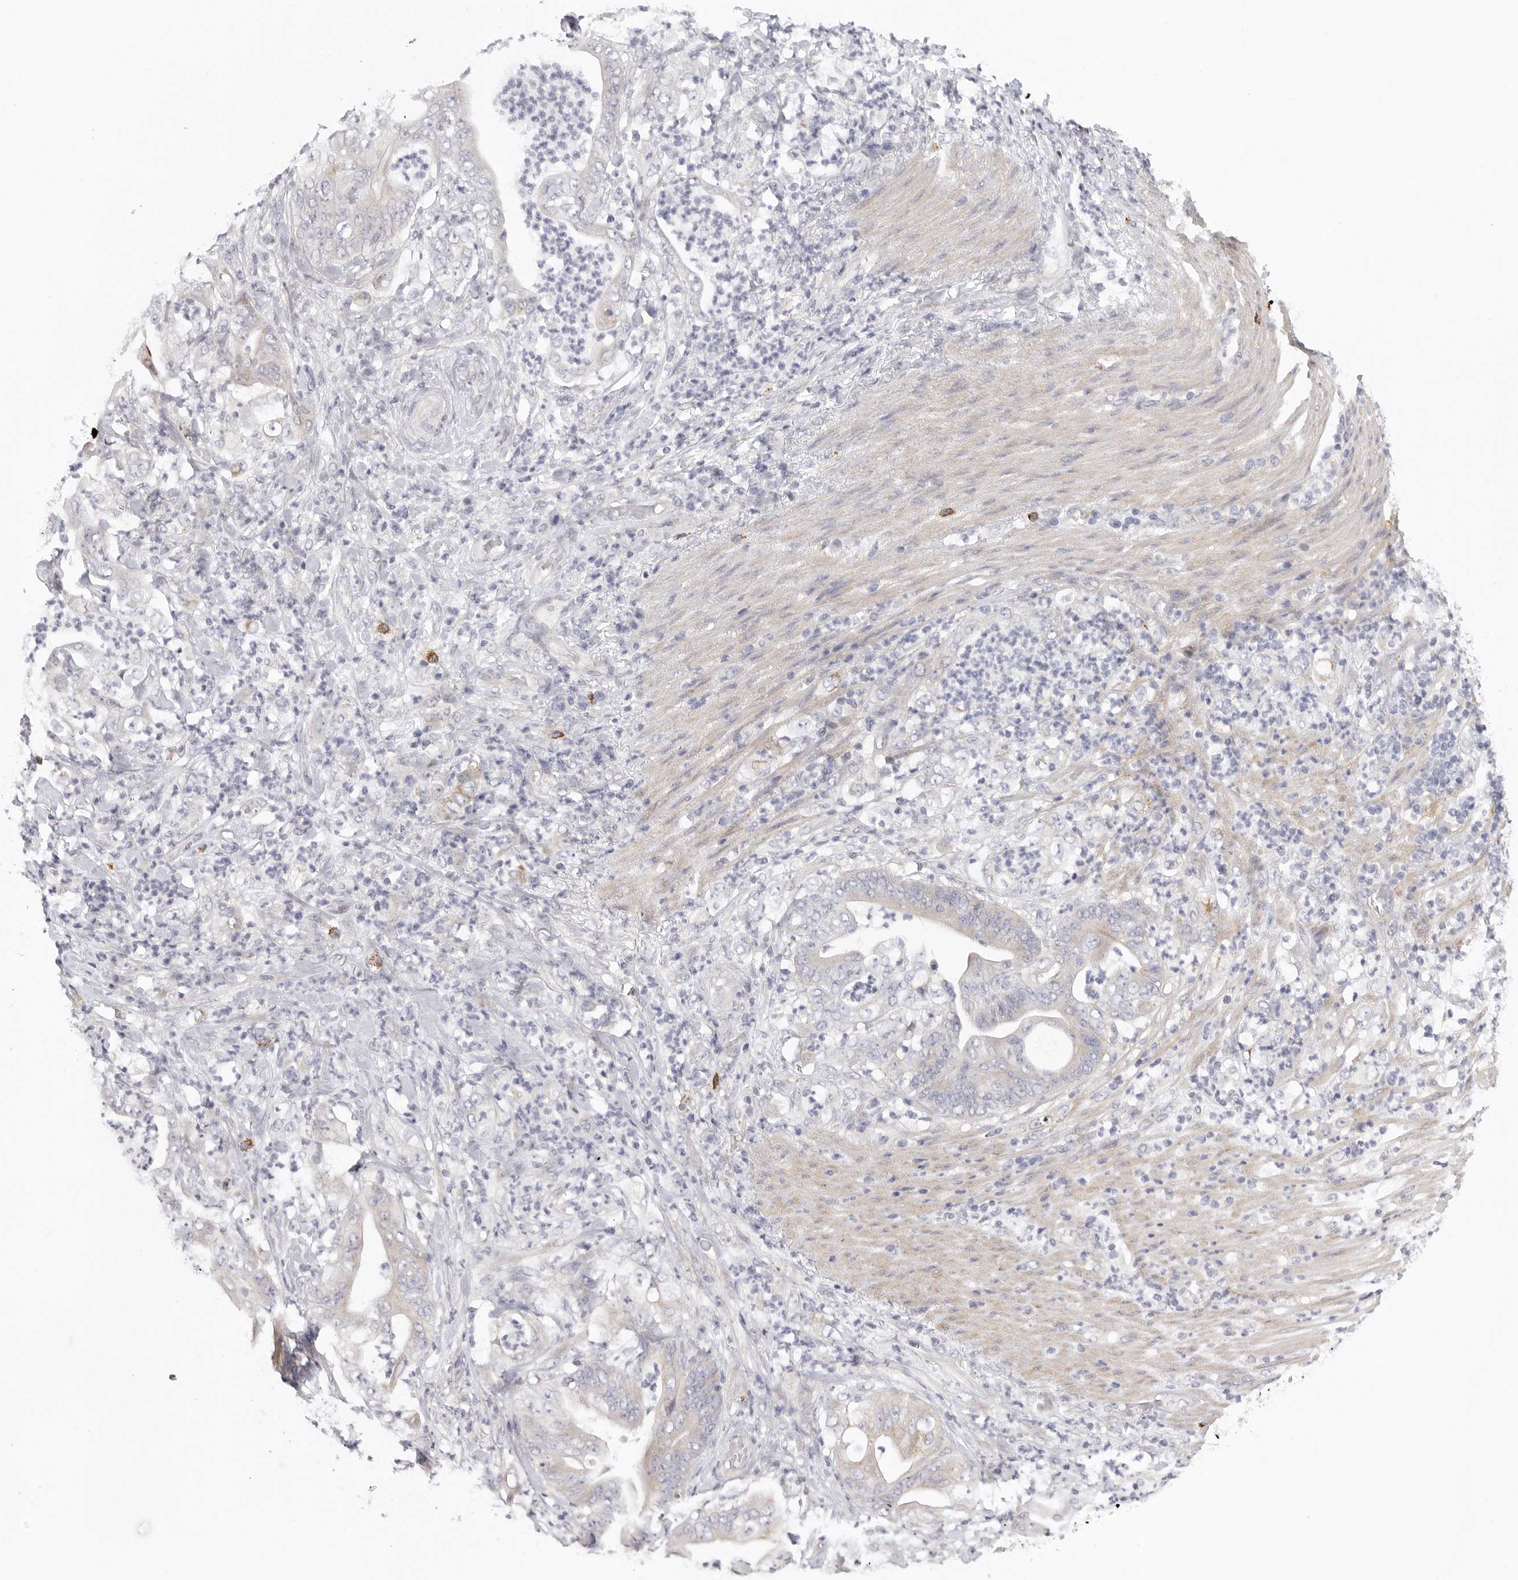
{"staining": {"intensity": "negative", "quantity": "none", "location": "none"}, "tissue": "stomach cancer", "cell_type": "Tumor cells", "image_type": "cancer", "snomed": [{"axis": "morphology", "description": "Adenocarcinoma, NOS"}, {"axis": "topography", "description": "Stomach"}], "caption": "A histopathology image of human adenocarcinoma (stomach) is negative for staining in tumor cells.", "gene": "ELP3", "patient": {"sex": "female", "age": 73}}